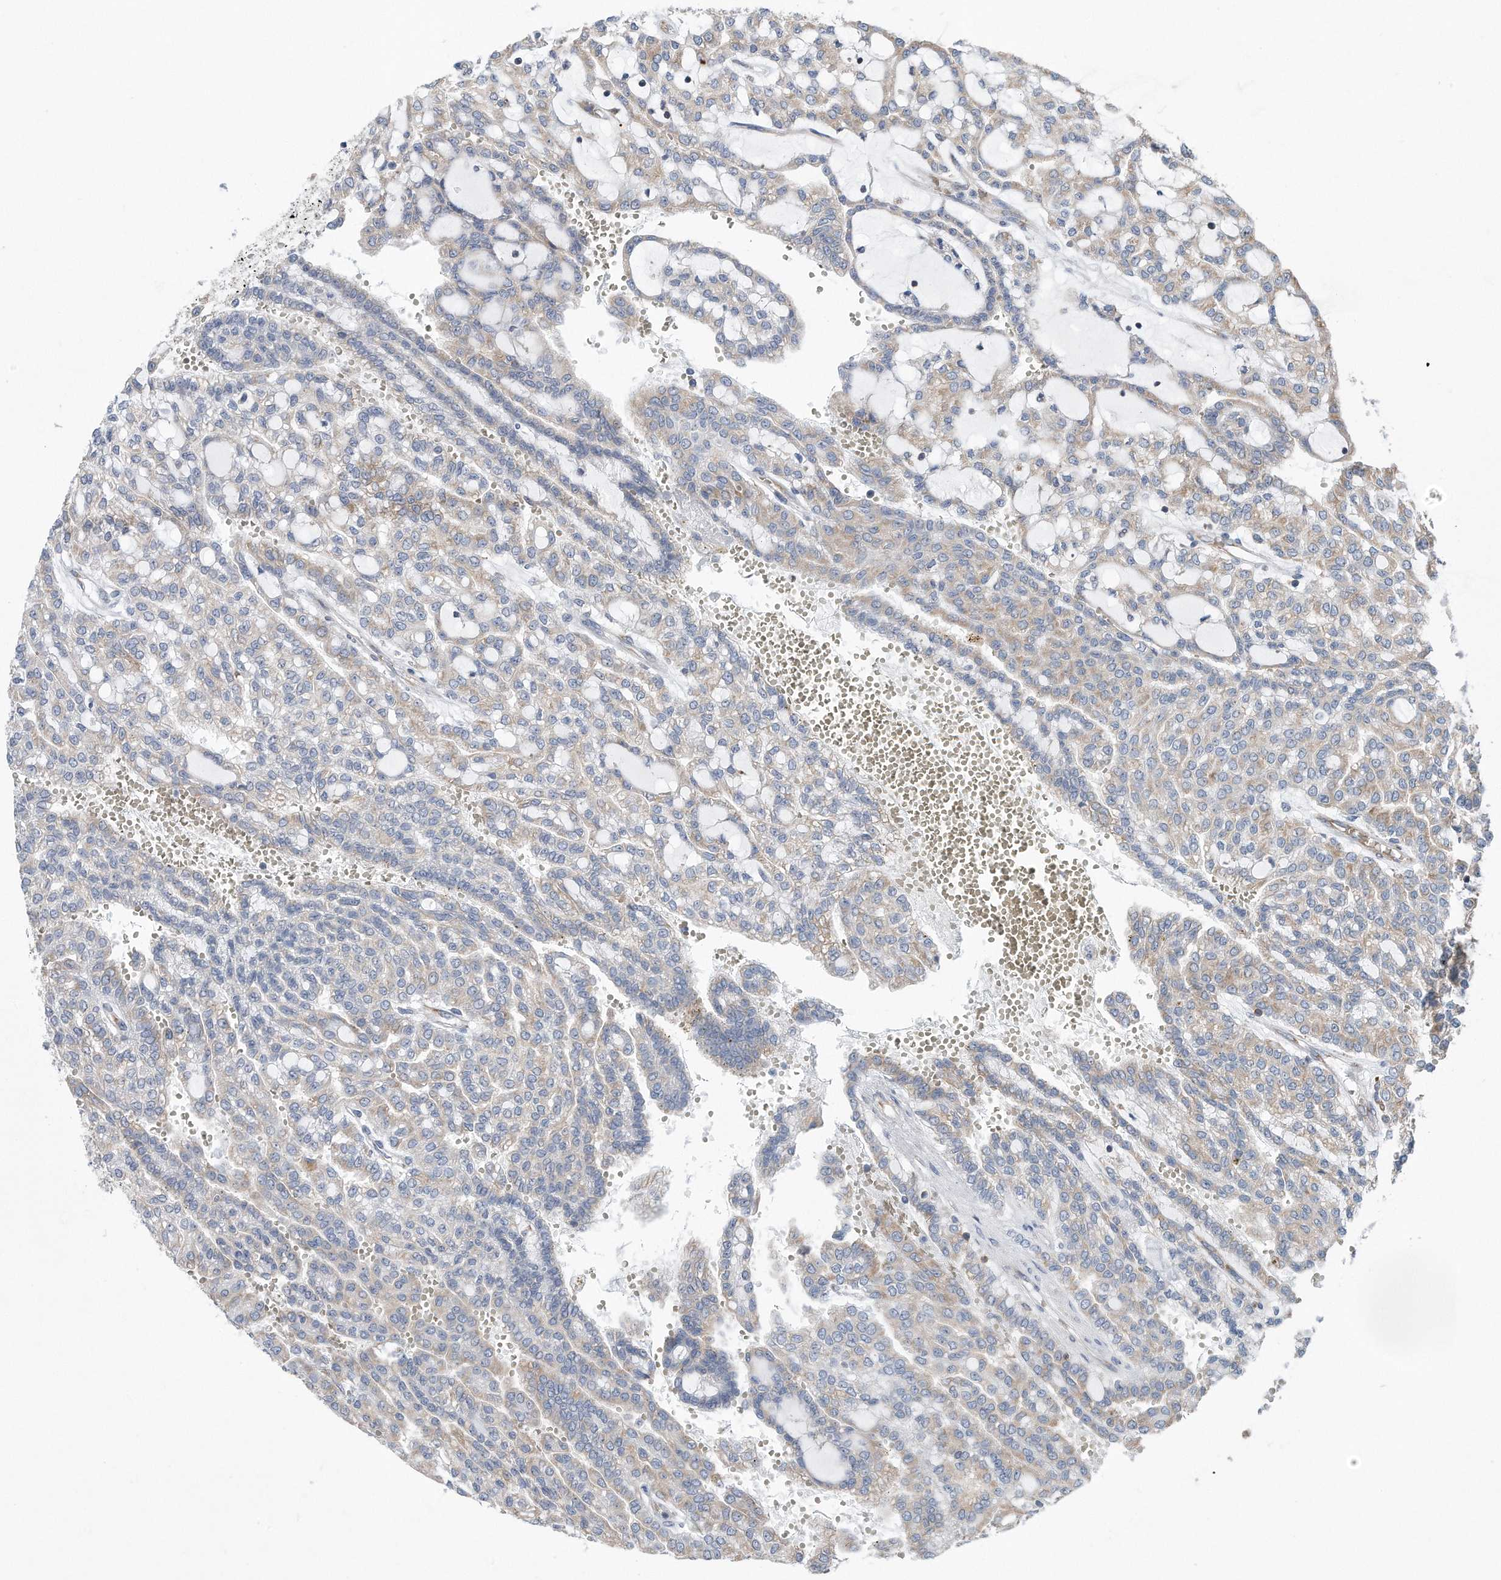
{"staining": {"intensity": "weak", "quantity": "25%-75%", "location": "cytoplasmic/membranous"}, "tissue": "renal cancer", "cell_type": "Tumor cells", "image_type": "cancer", "snomed": [{"axis": "morphology", "description": "Adenocarcinoma, NOS"}, {"axis": "topography", "description": "Kidney"}], "caption": "Immunohistochemical staining of human renal adenocarcinoma shows low levels of weak cytoplasmic/membranous positivity in about 25%-75% of tumor cells.", "gene": "RPL26L1", "patient": {"sex": "male", "age": 63}}